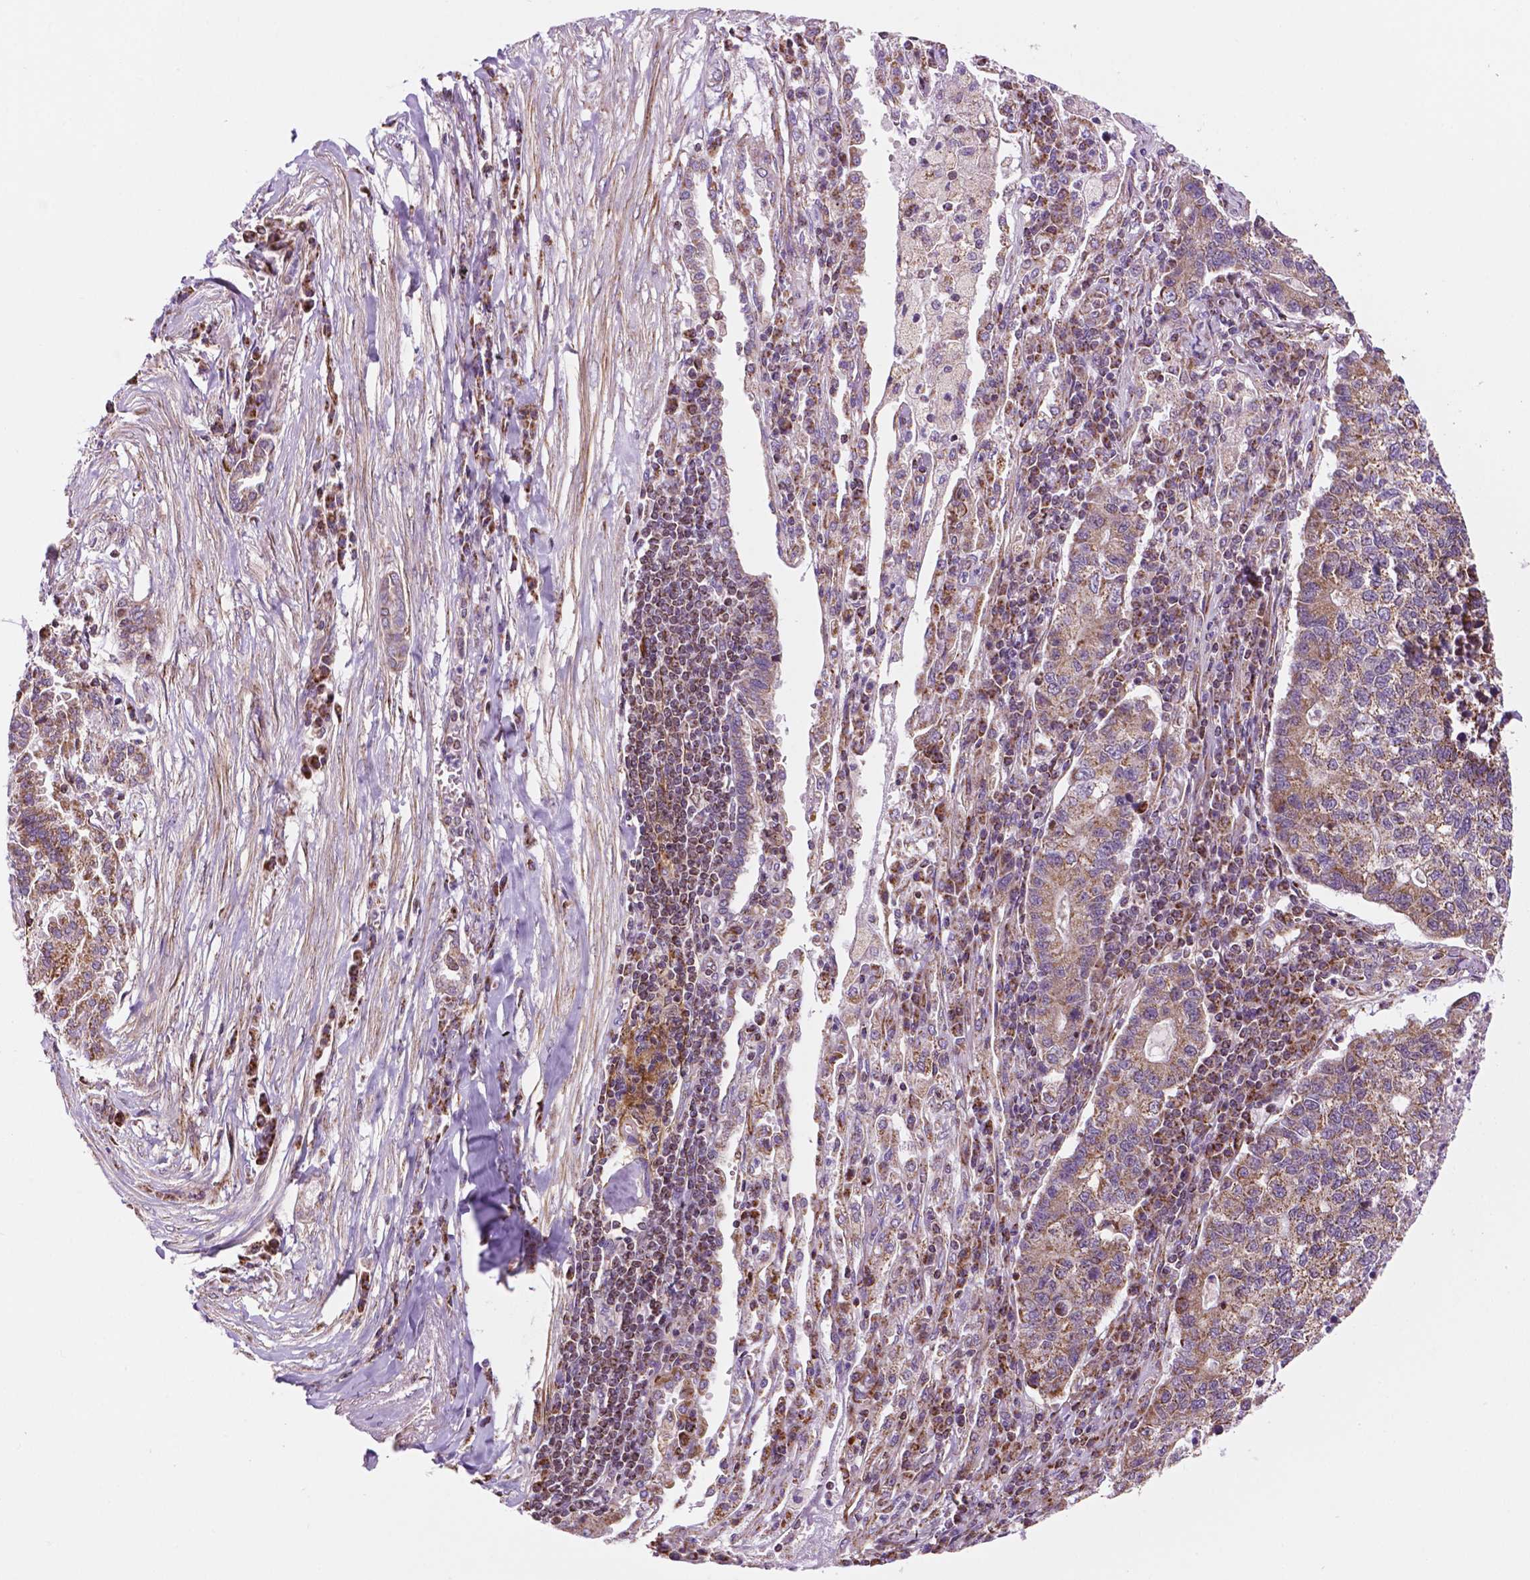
{"staining": {"intensity": "weak", "quantity": ">75%", "location": "cytoplasmic/membranous"}, "tissue": "lung cancer", "cell_type": "Tumor cells", "image_type": "cancer", "snomed": [{"axis": "morphology", "description": "Adenocarcinoma, NOS"}, {"axis": "topography", "description": "Lung"}], "caption": "Immunohistochemical staining of adenocarcinoma (lung) demonstrates weak cytoplasmic/membranous protein expression in about >75% of tumor cells. (Brightfield microscopy of DAB IHC at high magnification).", "gene": "GEMIN4", "patient": {"sex": "male", "age": 57}}